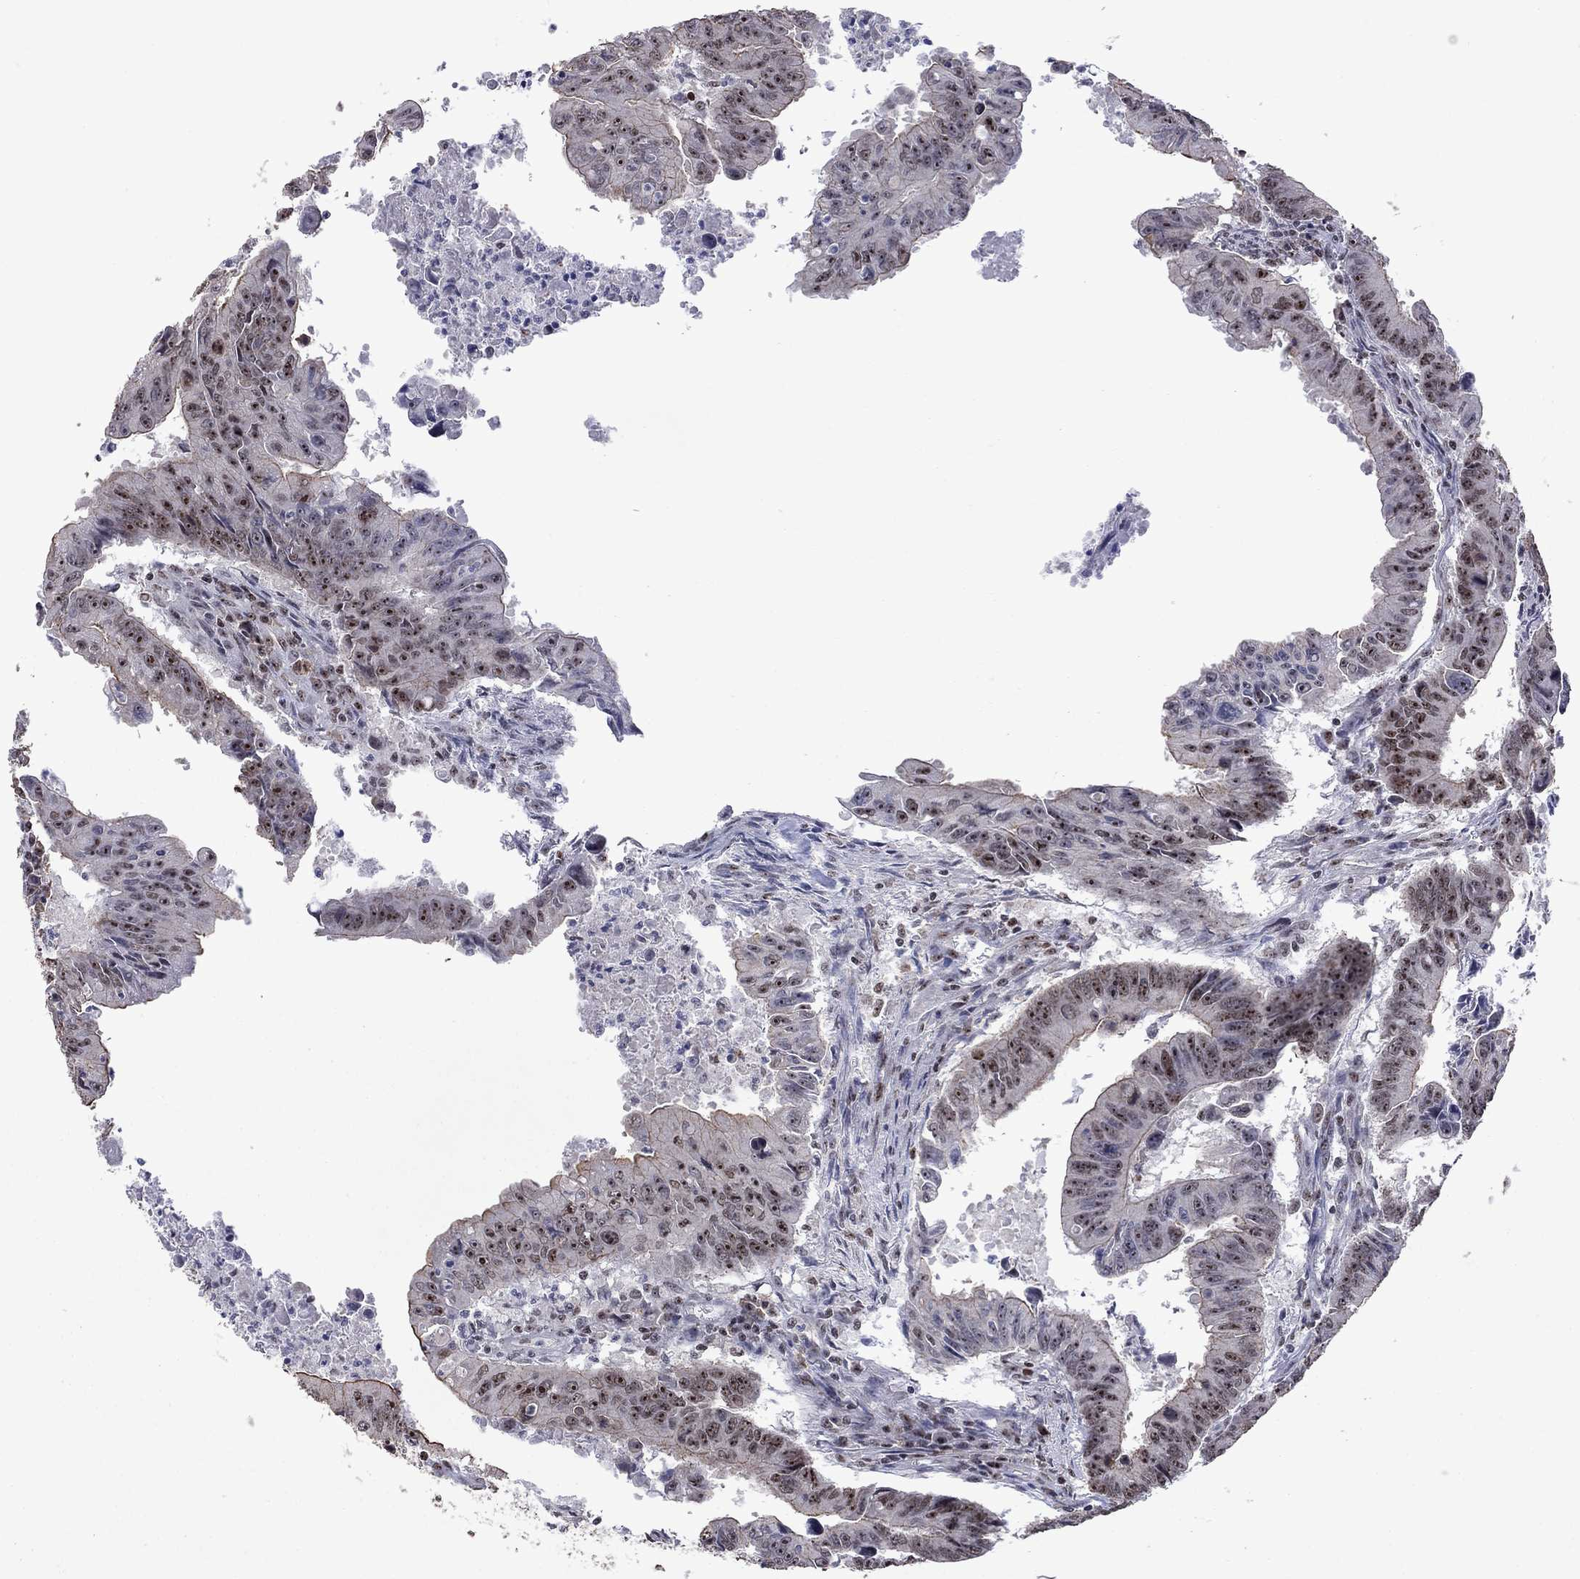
{"staining": {"intensity": "moderate", "quantity": "25%-75%", "location": "cytoplasmic/membranous,nuclear"}, "tissue": "colorectal cancer", "cell_type": "Tumor cells", "image_type": "cancer", "snomed": [{"axis": "morphology", "description": "Adenocarcinoma, NOS"}, {"axis": "topography", "description": "Colon"}], "caption": "Moderate cytoplasmic/membranous and nuclear staining is present in approximately 25%-75% of tumor cells in colorectal cancer.", "gene": "SPOUT1", "patient": {"sex": "female", "age": 87}}